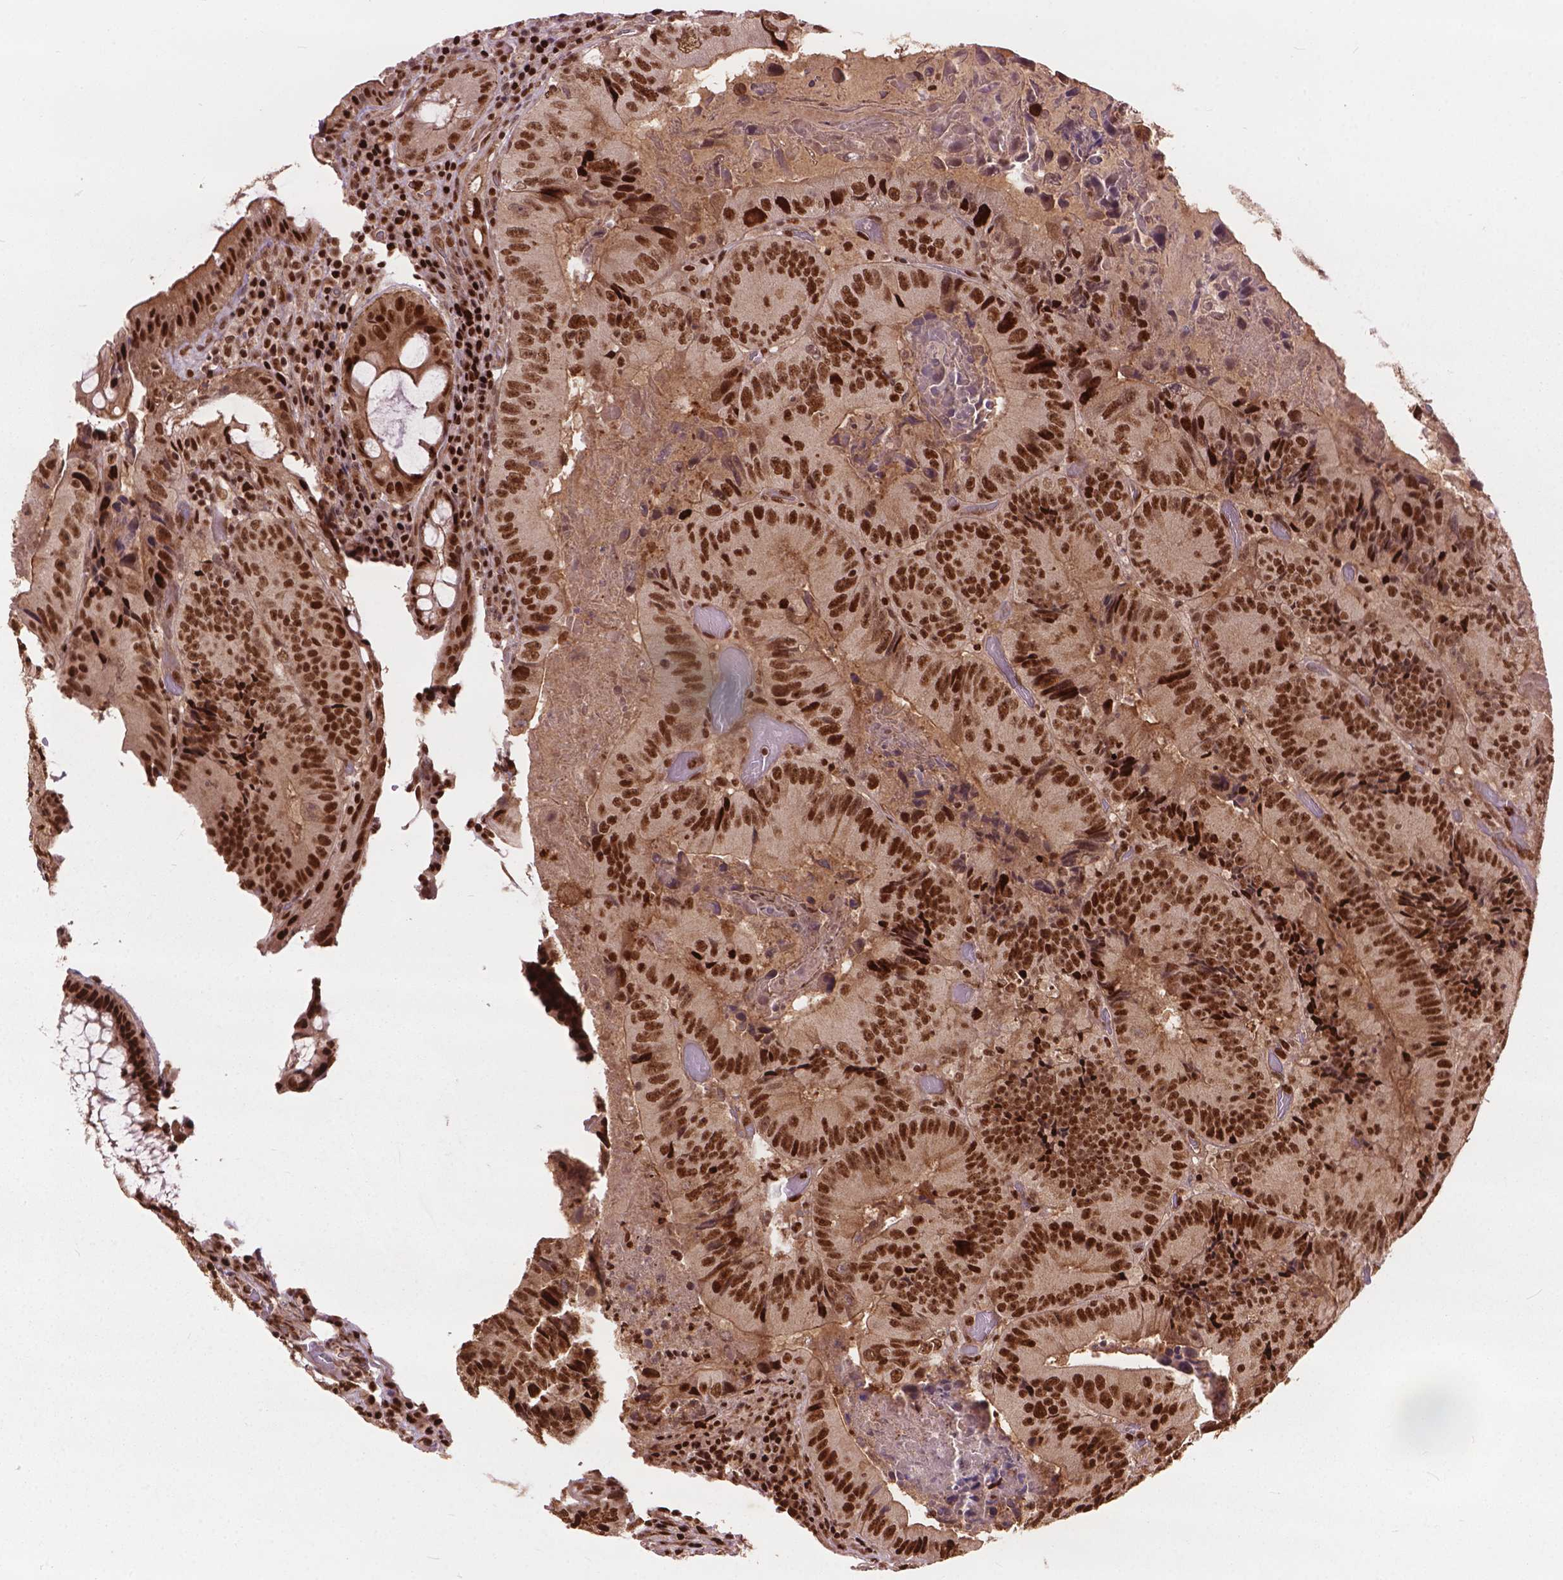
{"staining": {"intensity": "moderate", "quantity": ">75%", "location": "nuclear"}, "tissue": "colorectal cancer", "cell_type": "Tumor cells", "image_type": "cancer", "snomed": [{"axis": "morphology", "description": "Adenocarcinoma, NOS"}, {"axis": "topography", "description": "Colon"}], "caption": "An immunohistochemistry histopathology image of tumor tissue is shown. Protein staining in brown labels moderate nuclear positivity in colorectal cancer (adenocarcinoma) within tumor cells. (Brightfield microscopy of DAB IHC at high magnification).", "gene": "ANP32B", "patient": {"sex": "female", "age": 86}}